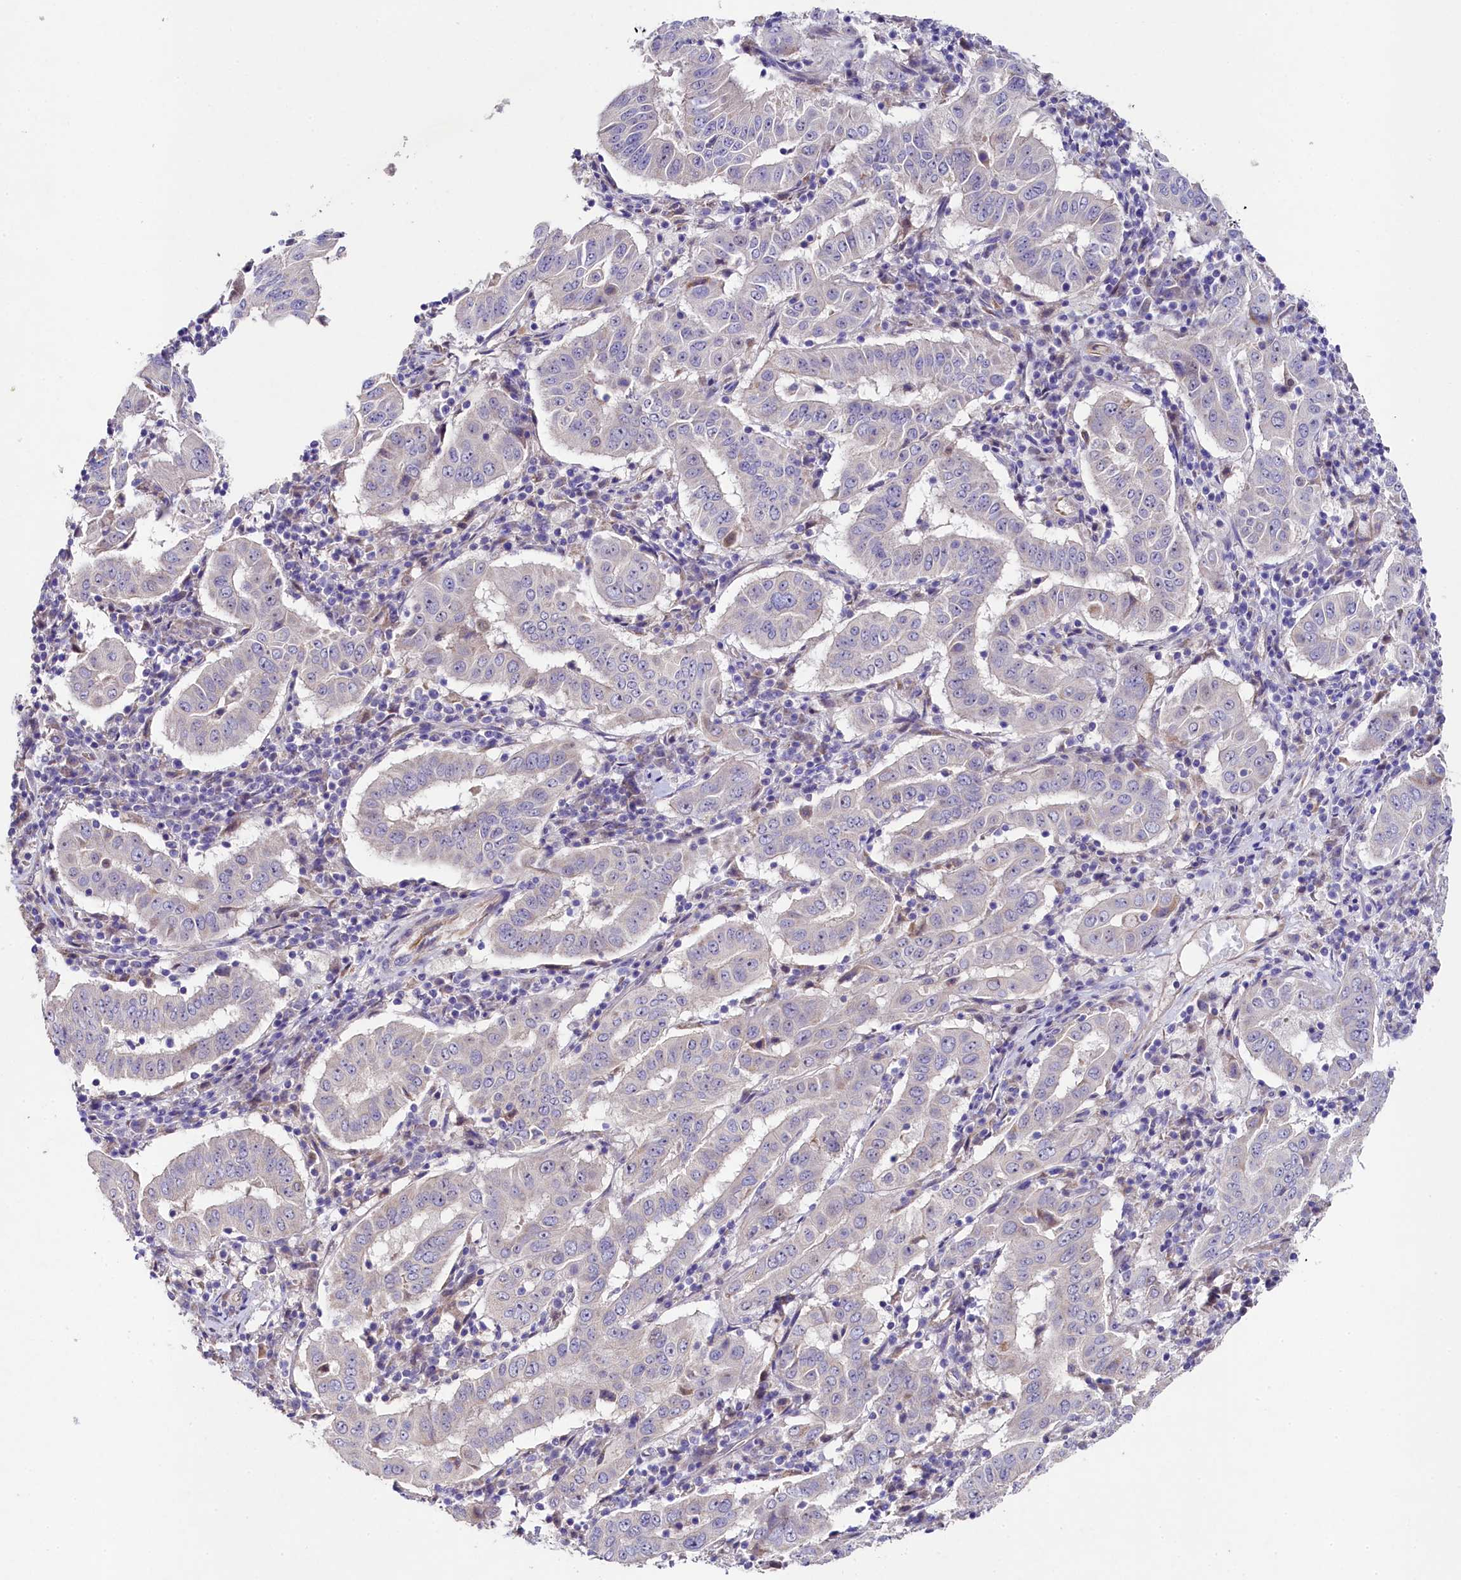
{"staining": {"intensity": "negative", "quantity": "none", "location": "none"}, "tissue": "pancreatic cancer", "cell_type": "Tumor cells", "image_type": "cancer", "snomed": [{"axis": "morphology", "description": "Adenocarcinoma, NOS"}, {"axis": "topography", "description": "Pancreas"}], "caption": "Tumor cells show no significant protein expression in pancreatic cancer (adenocarcinoma).", "gene": "FXYD6", "patient": {"sex": "male", "age": 63}}